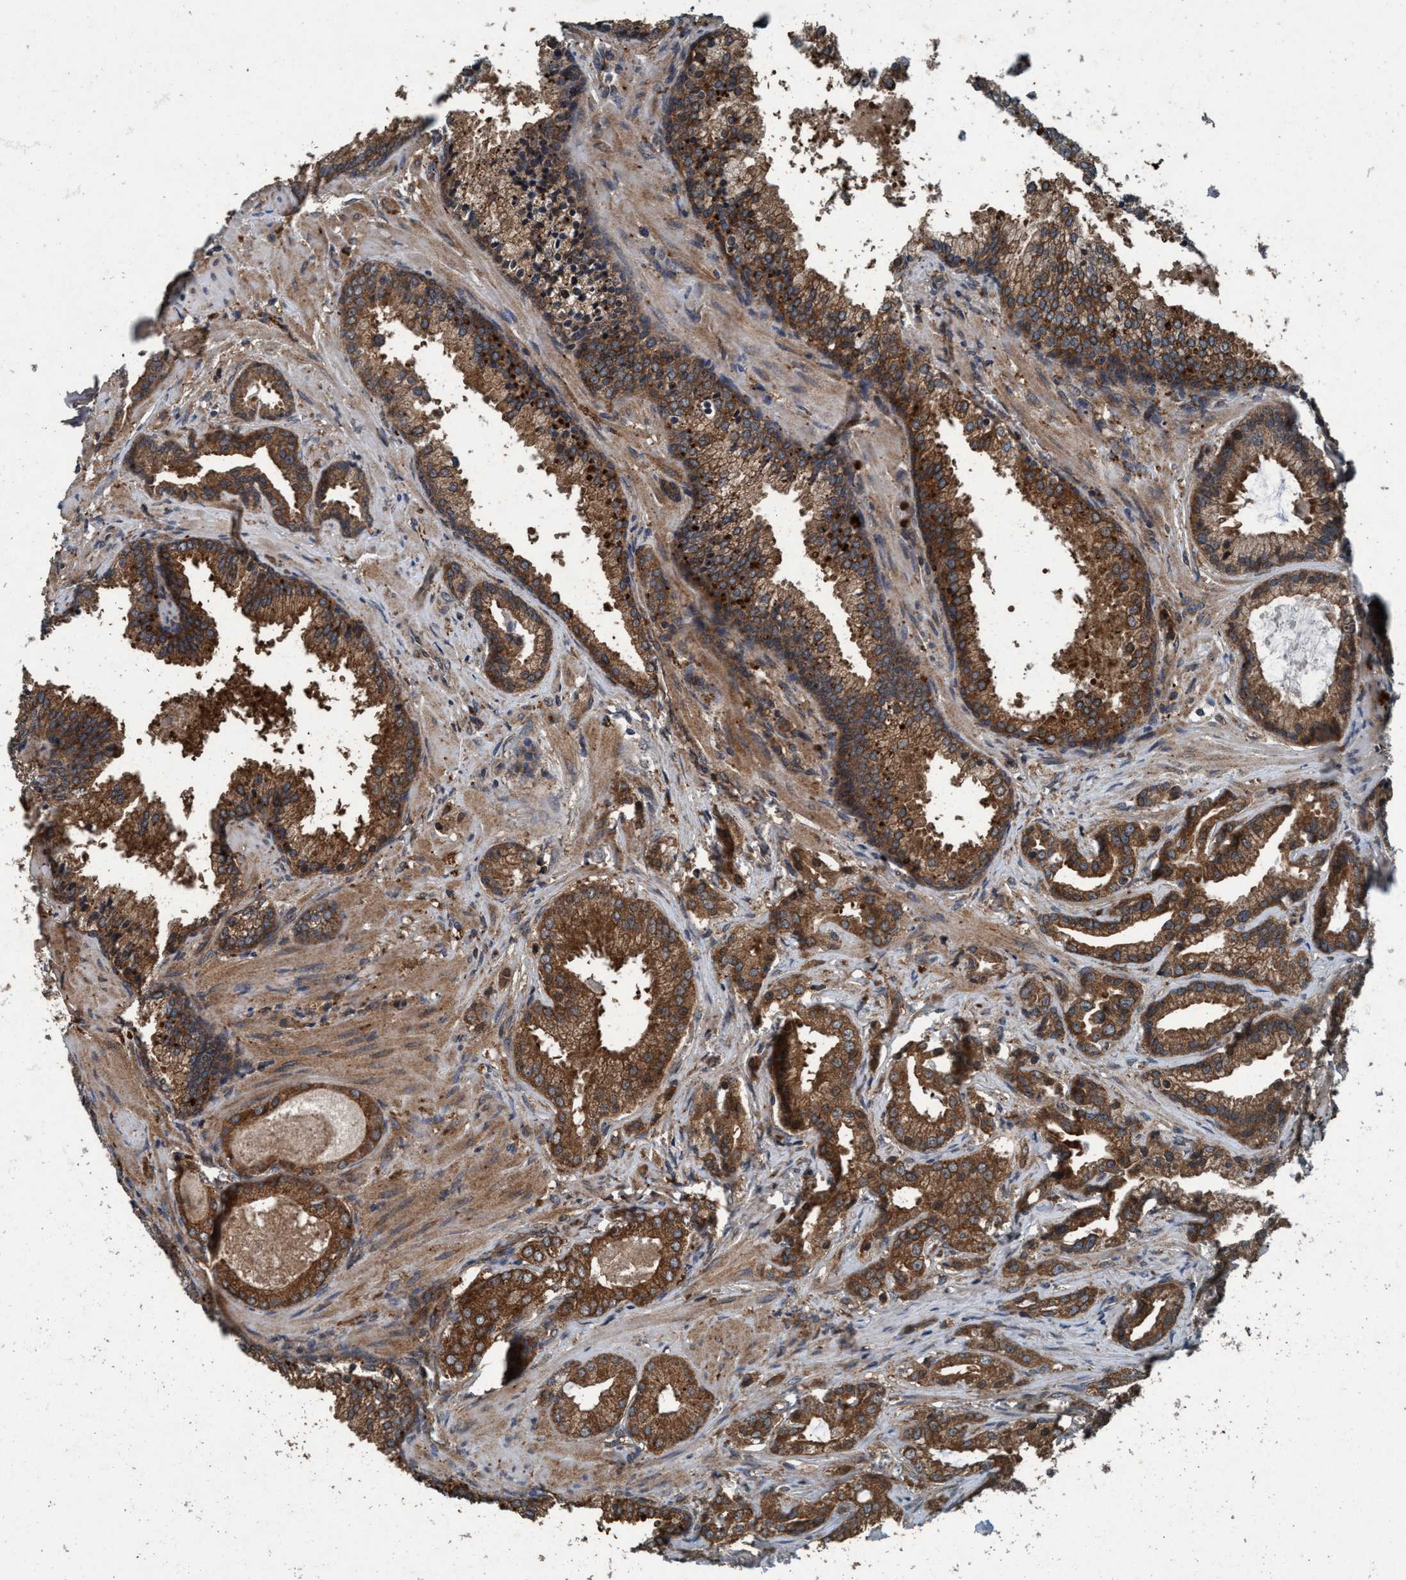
{"staining": {"intensity": "strong", "quantity": ">75%", "location": "cytoplasmic/membranous"}, "tissue": "prostate cancer", "cell_type": "Tumor cells", "image_type": "cancer", "snomed": [{"axis": "morphology", "description": "Adenocarcinoma, Low grade"}, {"axis": "topography", "description": "Prostate"}], "caption": "Adenocarcinoma (low-grade) (prostate) stained with DAB IHC displays high levels of strong cytoplasmic/membranous staining in about >75% of tumor cells.", "gene": "AKT1S1", "patient": {"sex": "male", "age": 59}}